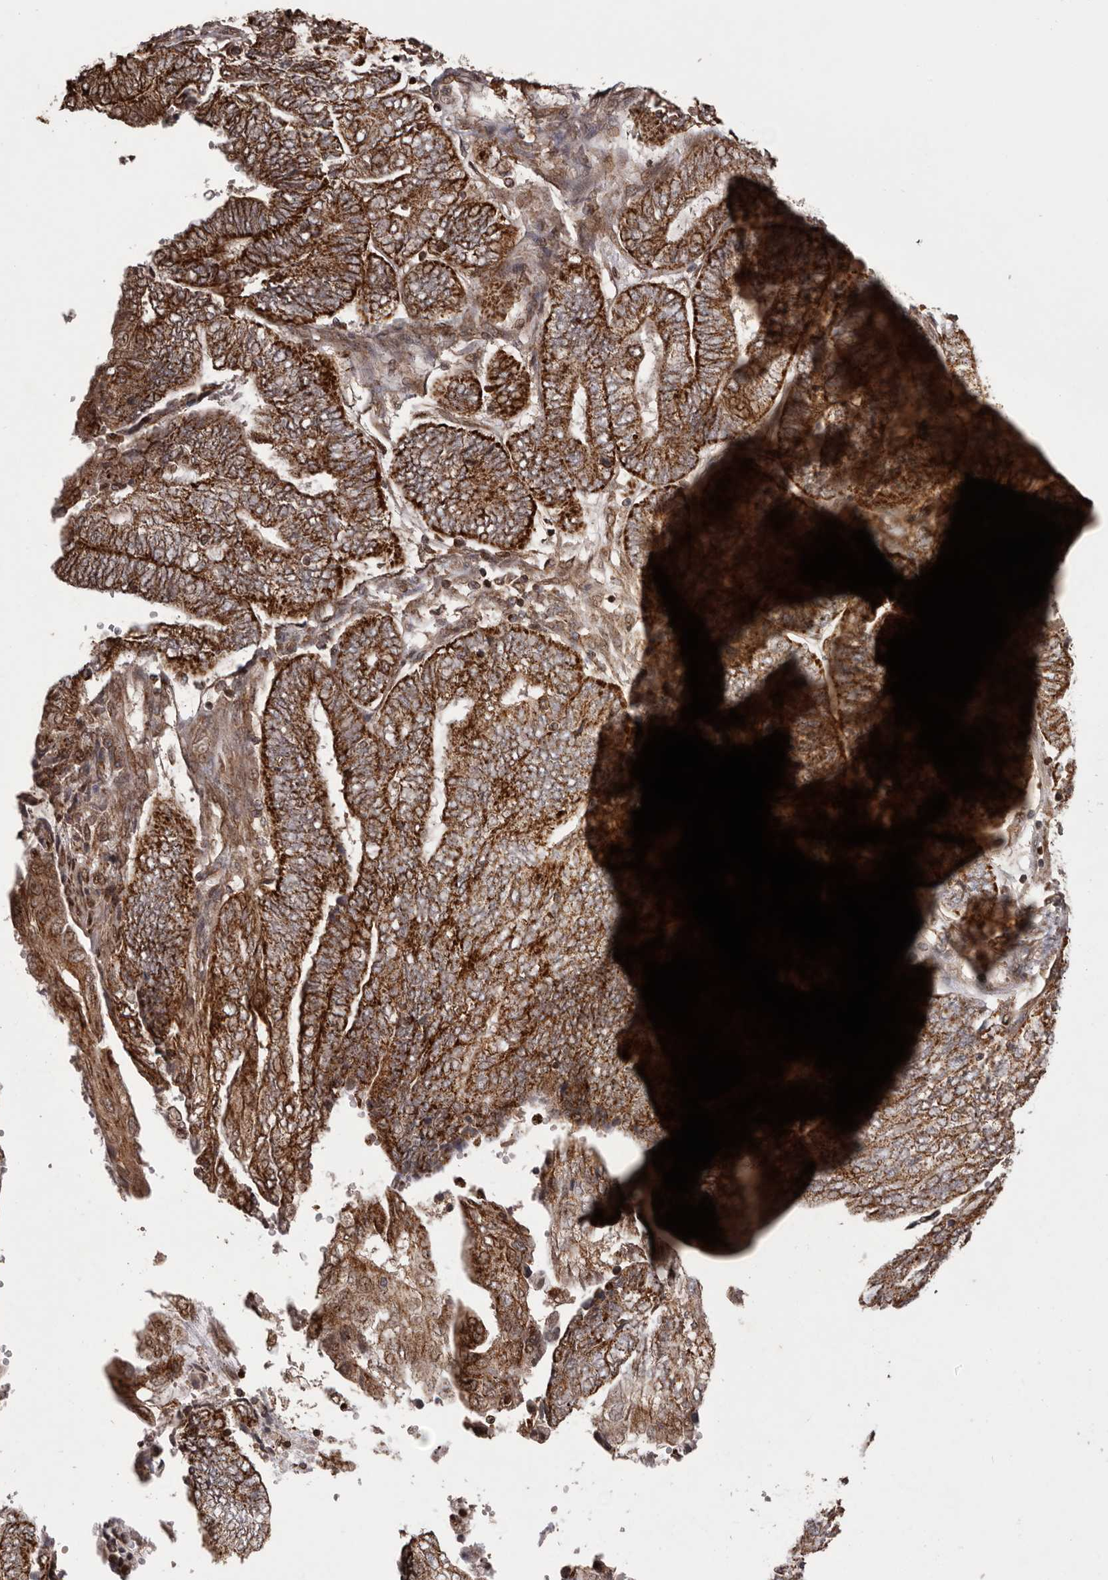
{"staining": {"intensity": "strong", "quantity": ">75%", "location": "cytoplasmic/membranous"}, "tissue": "endometrial cancer", "cell_type": "Tumor cells", "image_type": "cancer", "snomed": [{"axis": "morphology", "description": "Adenocarcinoma, NOS"}, {"axis": "topography", "description": "Uterus"}, {"axis": "topography", "description": "Endometrium"}], "caption": "An image of endometrial adenocarcinoma stained for a protein displays strong cytoplasmic/membranous brown staining in tumor cells.", "gene": "CHRM2", "patient": {"sex": "female", "age": 70}}